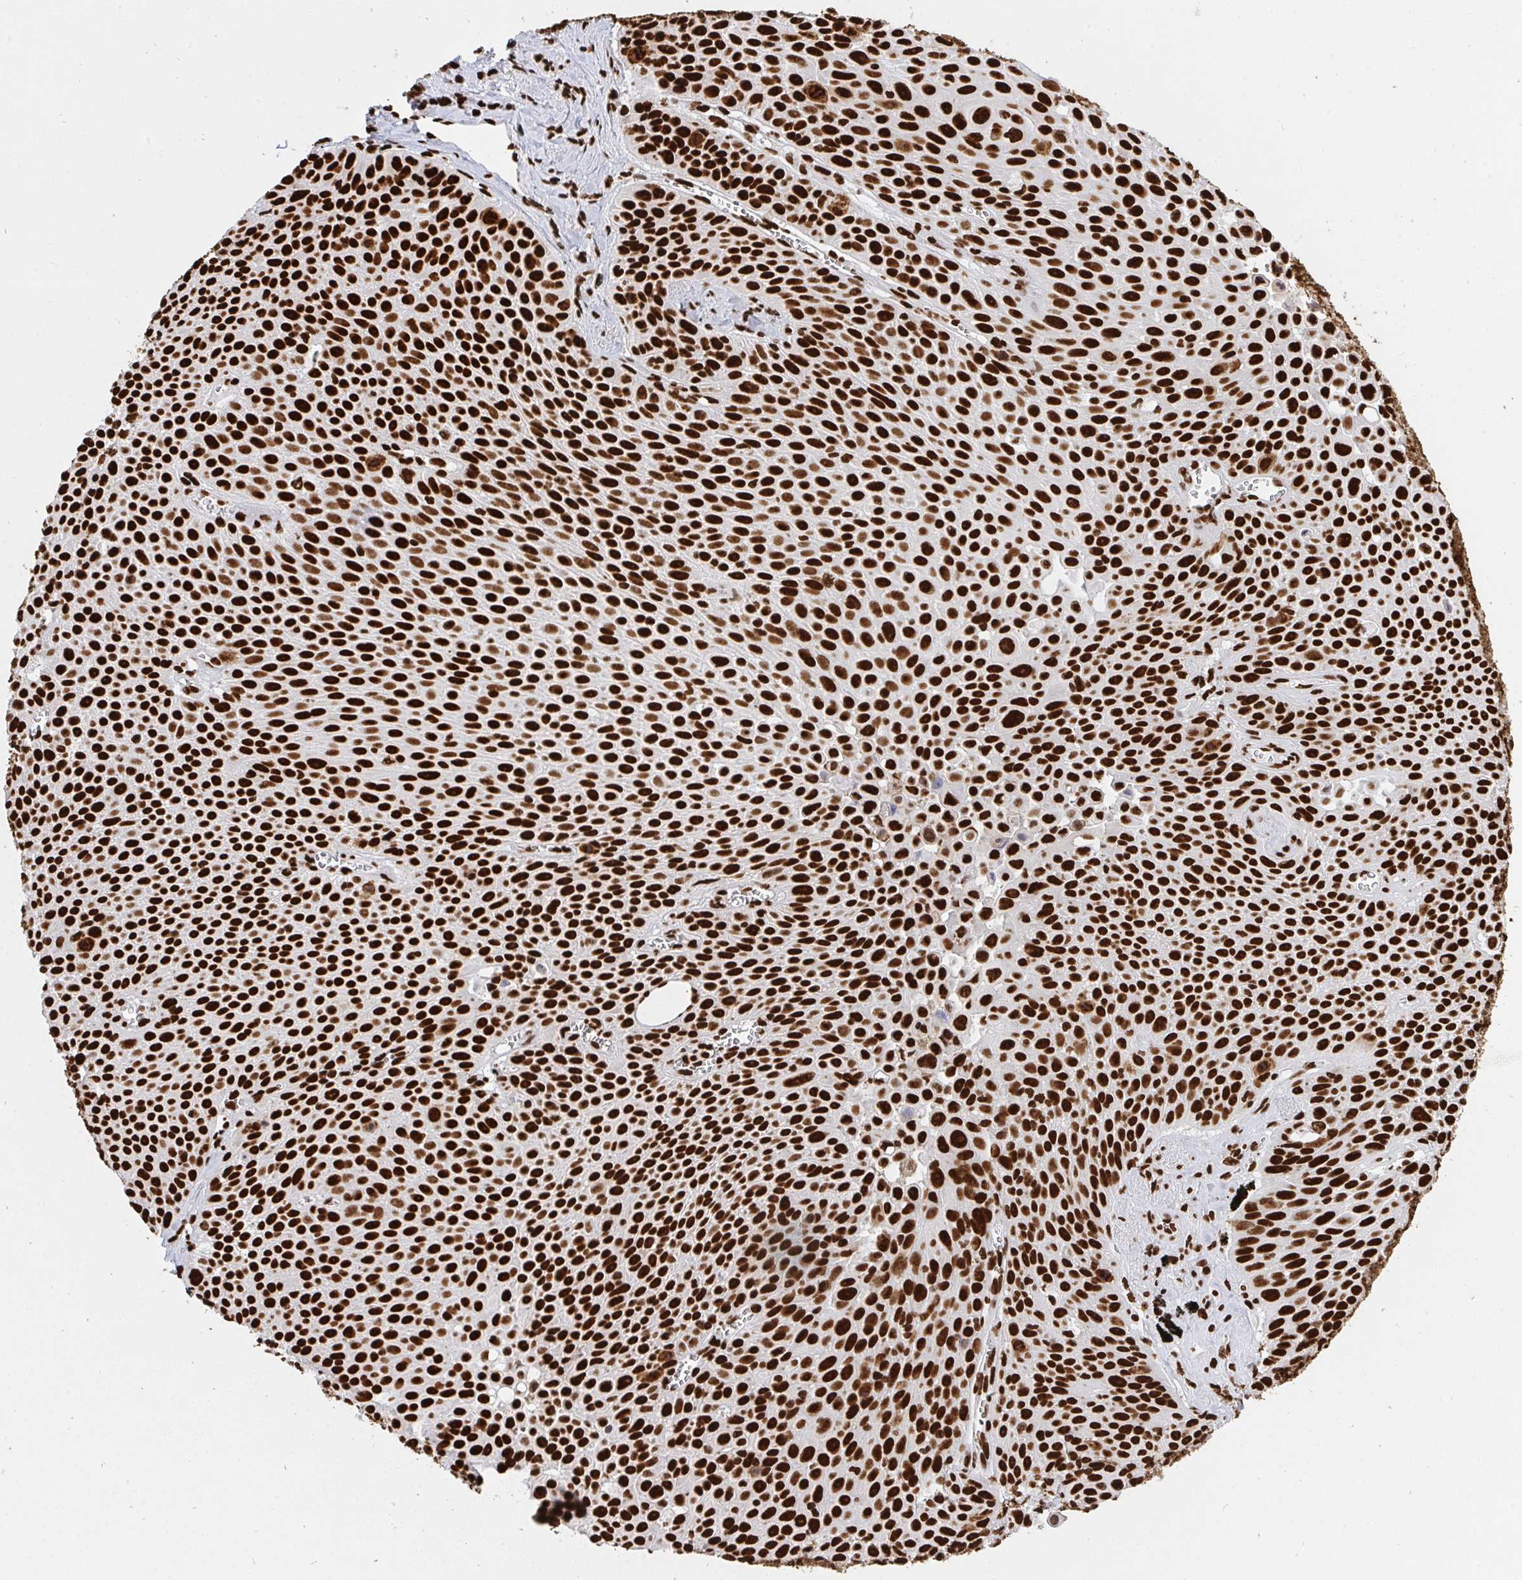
{"staining": {"intensity": "strong", "quantity": ">75%", "location": "nuclear"}, "tissue": "lung cancer", "cell_type": "Tumor cells", "image_type": "cancer", "snomed": [{"axis": "morphology", "description": "Squamous cell carcinoma, NOS"}, {"axis": "morphology", "description": "Squamous cell carcinoma, metastatic, NOS"}, {"axis": "topography", "description": "Lymph node"}, {"axis": "topography", "description": "Lung"}], "caption": "Immunohistochemistry micrograph of human metastatic squamous cell carcinoma (lung) stained for a protein (brown), which shows high levels of strong nuclear expression in approximately >75% of tumor cells.", "gene": "HNRNPL", "patient": {"sex": "female", "age": 62}}